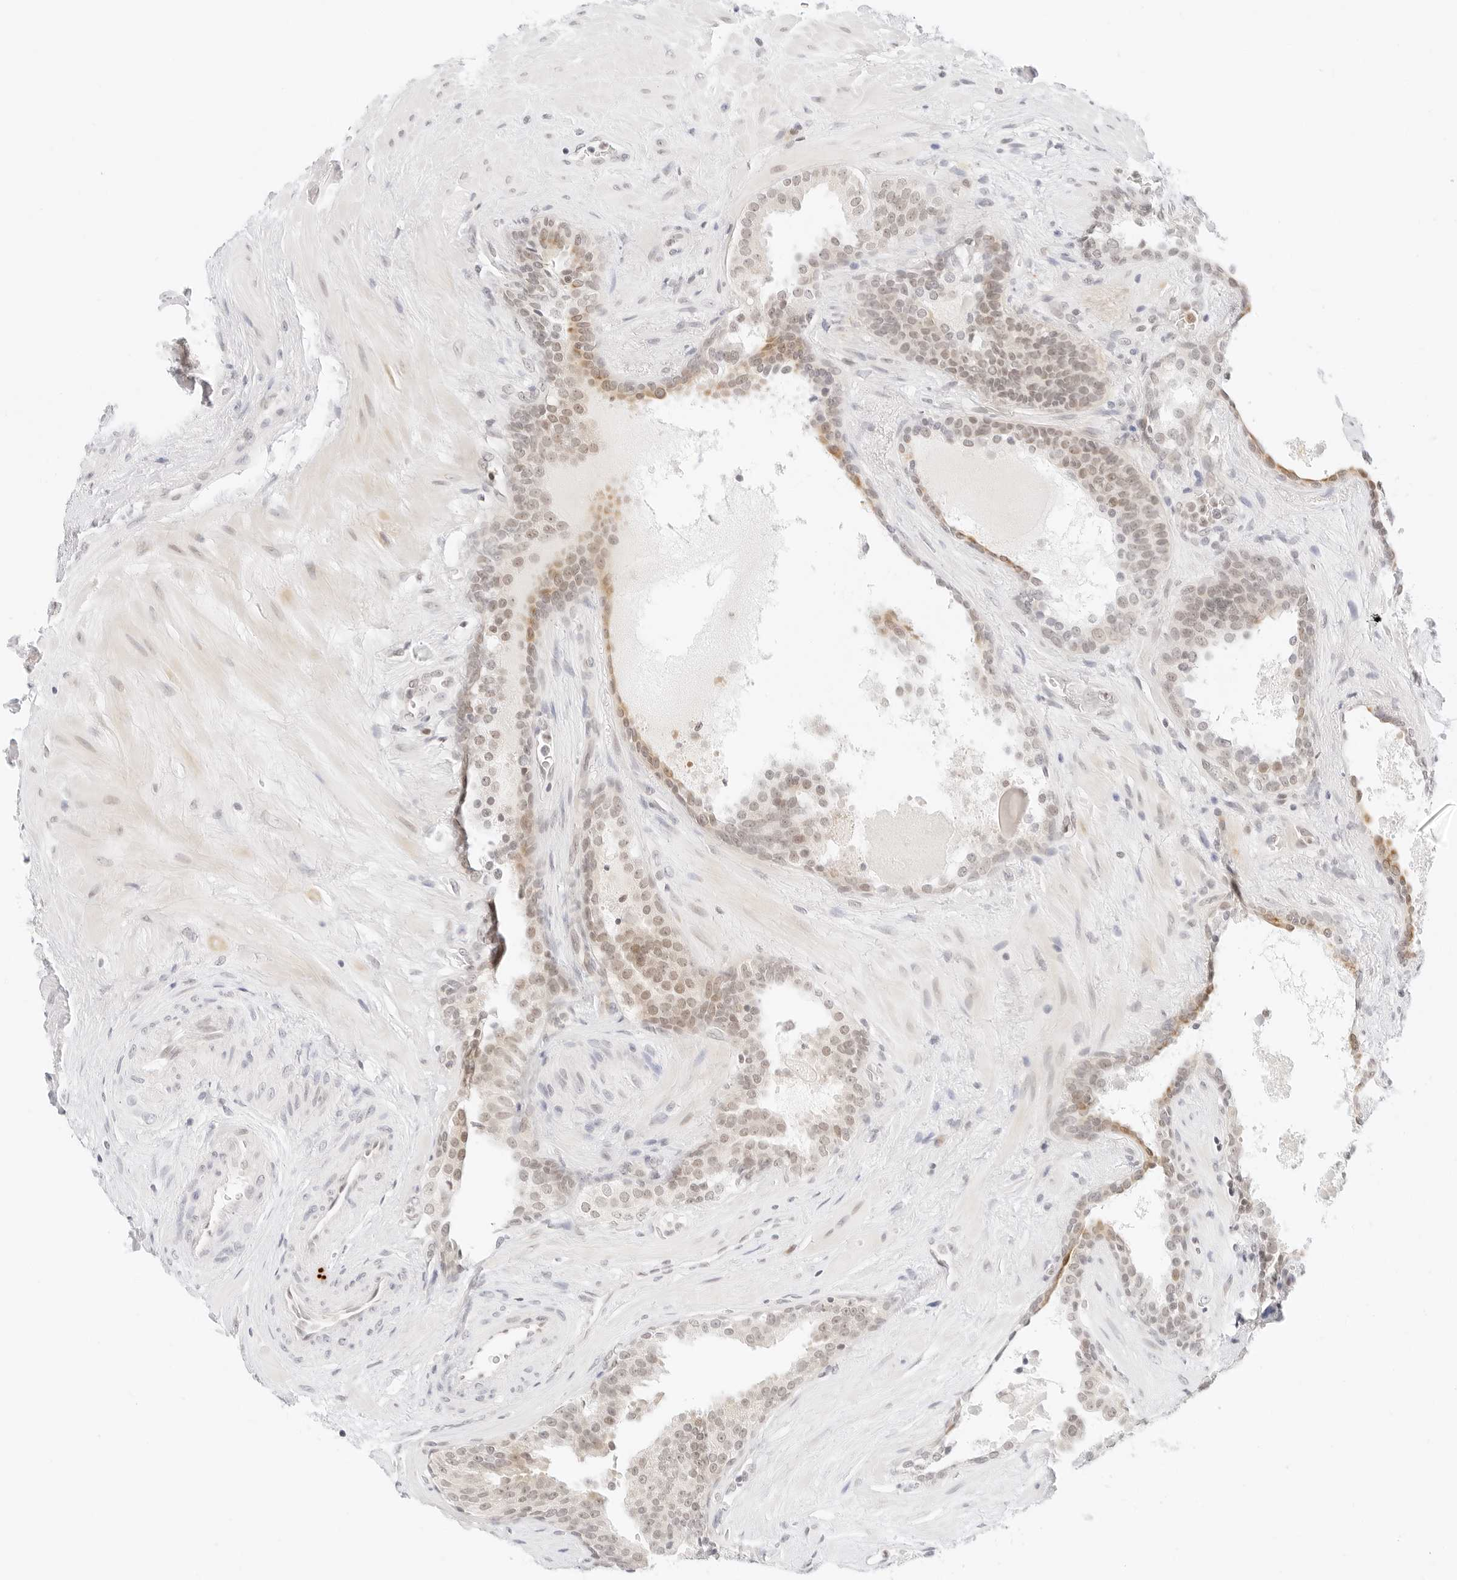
{"staining": {"intensity": "moderate", "quantity": "<25%", "location": "cytoplasmic/membranous,nuclear"}, "tissue": "prostate cancer", "cell_type": "Tumor cells", "image_type": "cancer", "snomed": [{"axis": "morphology", "description": "Adenocarcinoma, High grade"}, {"axis": "topography", "description": "Prostate"}], "caption": "Immunohistochemistry of human prostate cancer shows low levels of moderate cytoplasmic/membranous and nuclear staining in about <25% of tumor cells.", "gene": "POLR3C", "patient": {"sex": "male", "age": 56}}